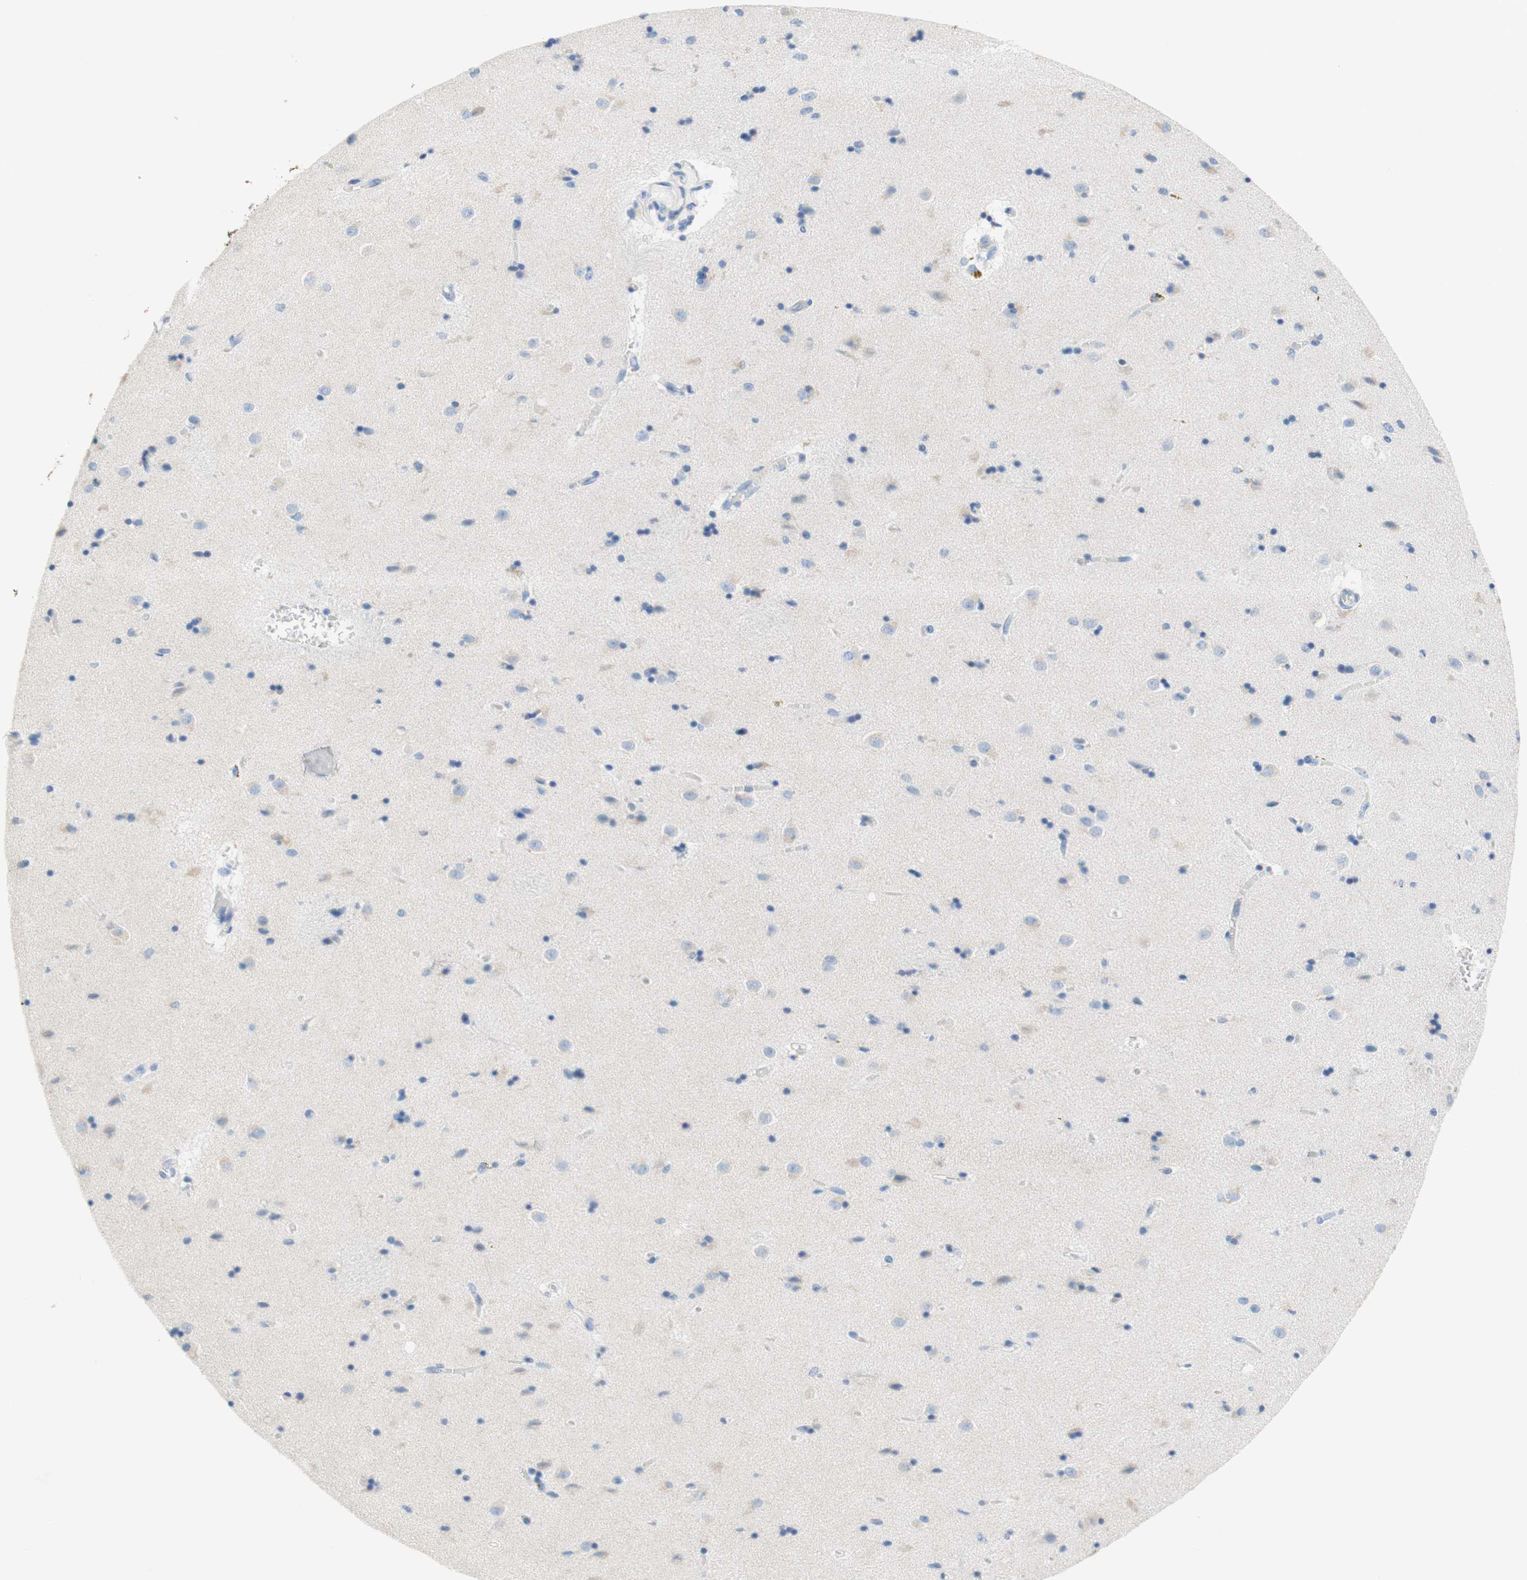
{"staining": {"intensity": "negative", "quantity": "none", "location": "none"}, "tissue": "caudate", "cell_type": "Glial cells", "image_type": "normal", "snomed": [{"axis": "morphology", "description": "Normal tissue, NOS"}, {"axis": "topography", "description": "Lateral ventricle wall"}], "caption": "This photomicrograph is of normal caudate stained with immunohistochemistry (IHC) to label a protein in brown with the nuclei are counter-stained blue. There is no staining in glial cells.", "gene": "CEACAM1", "patient": {"sex": "female", "age": 54}}